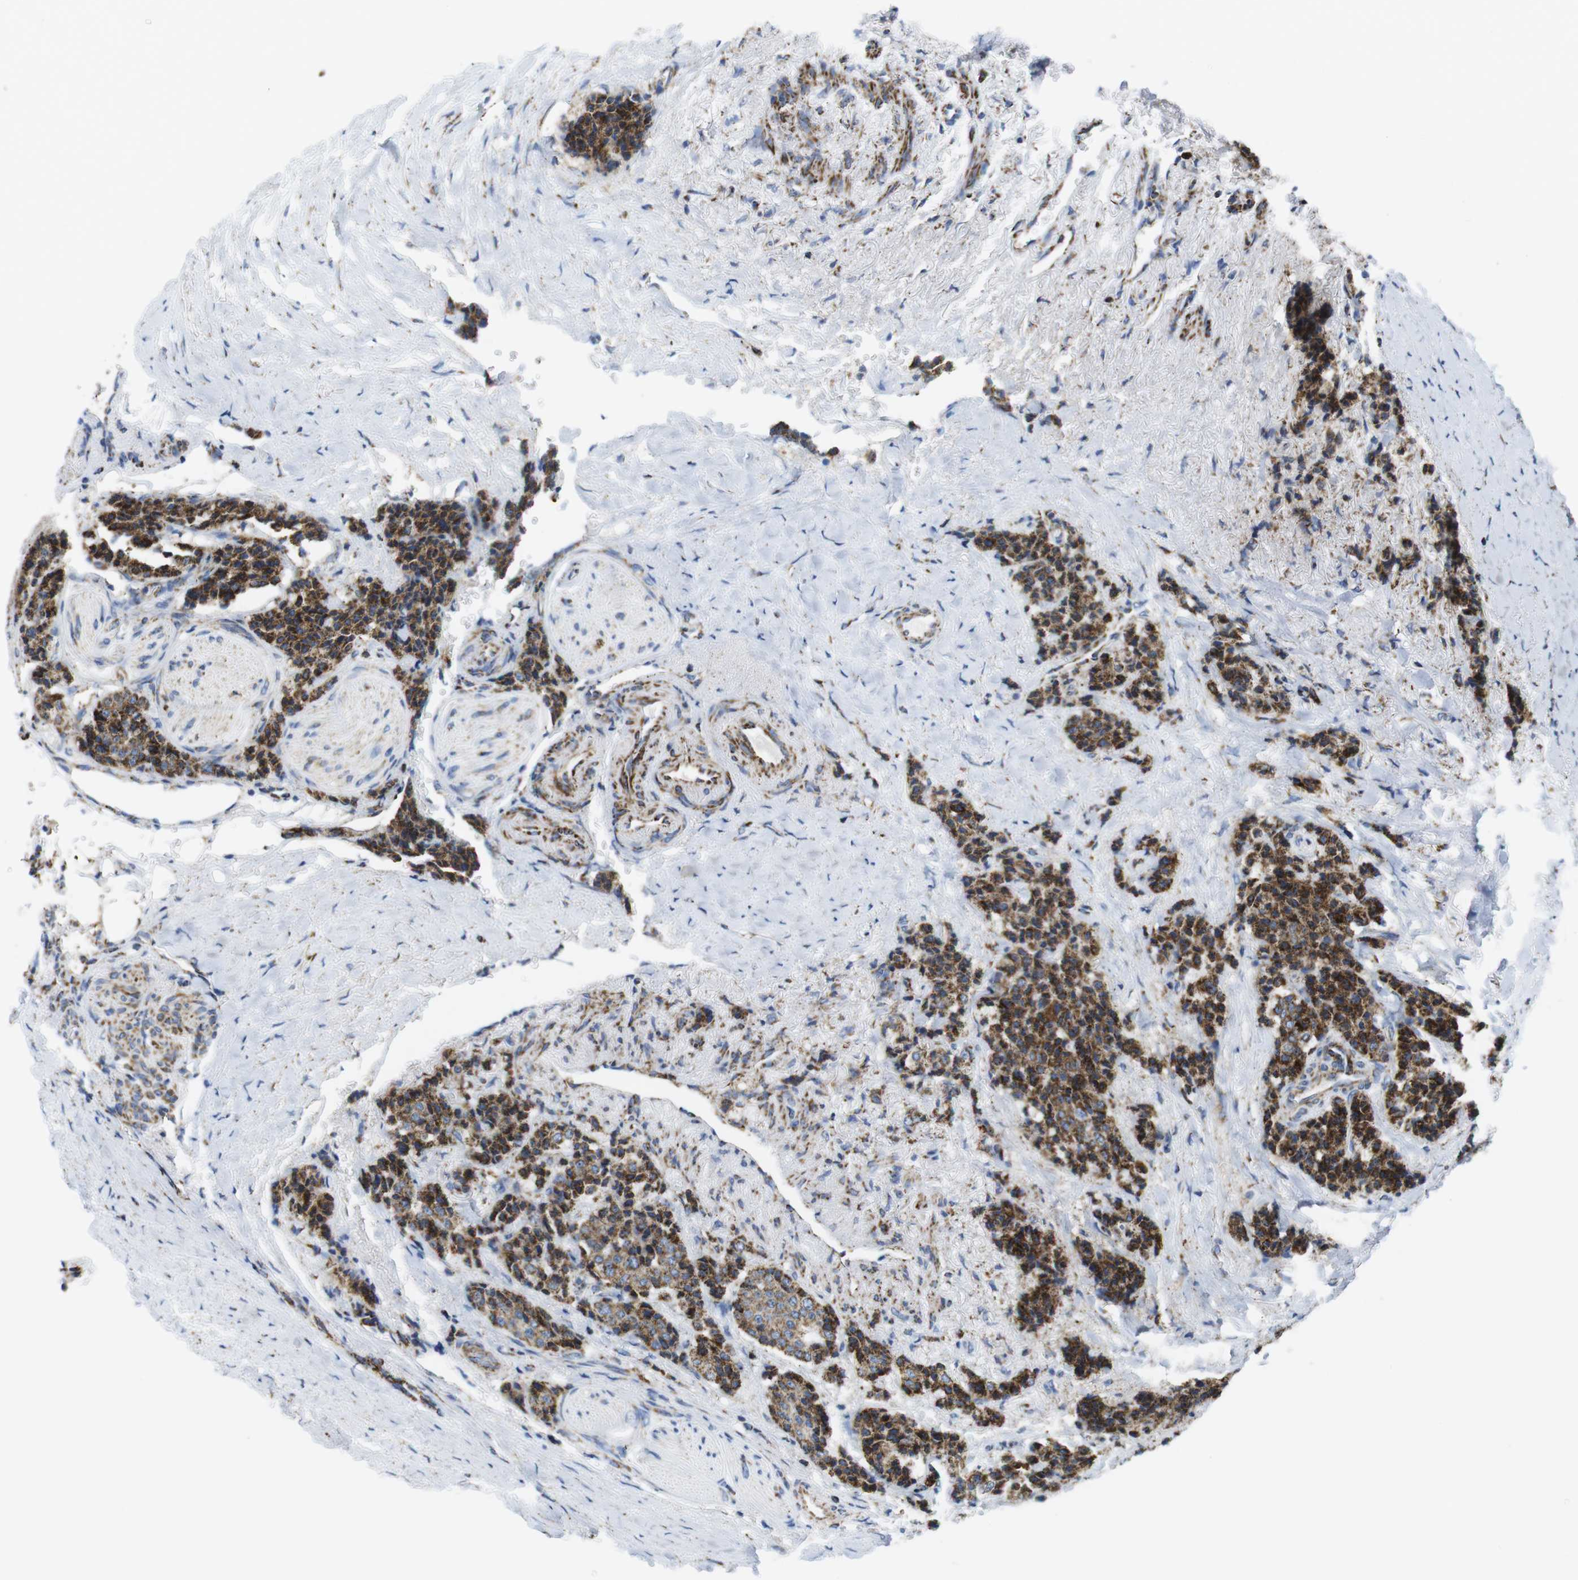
{"staining": {"intensity": "strong", "quantity": ">75%", "location": "cytoplasmic/membranous"}, "tissue": "carcinoid", "cell_type": "Tumor cells", "image_type": "cancer", "snomed": [{"axis": "morphology", "description": "Carcinoid, malignant, NOS"}, {"axis": "topography", "description": "Colon"}], "caption": "Protein staining of malignant carcinoid tissue exhibits strong cytoplasmic/membranous expression in approximately >75% of tumor cells.", "gene": "ATP5PO", "patient": {"sex": "female", "age": 61}}